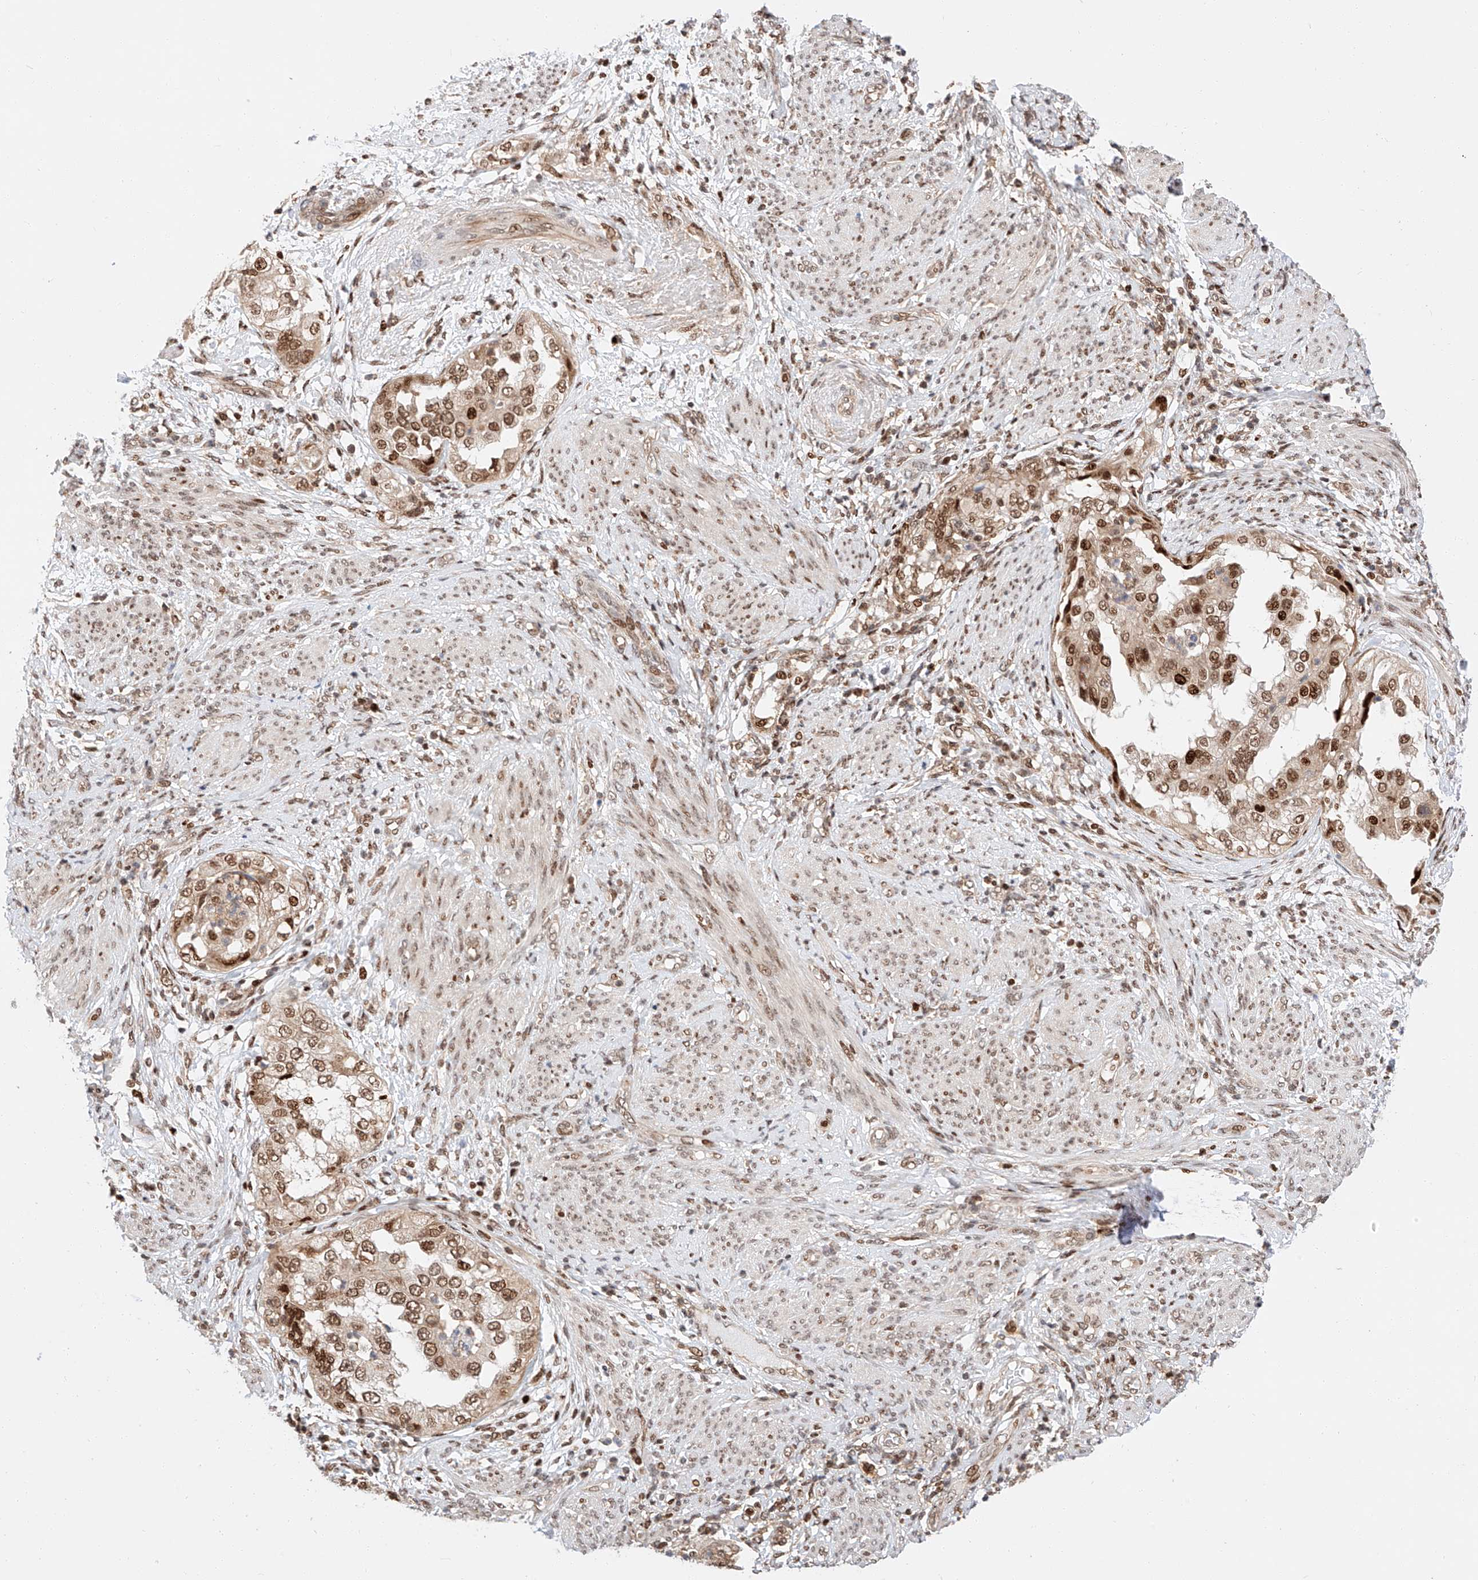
{"staining": {"intensity": "strong", "quantity": ">75%", "location": "nuclear"}, "tissue": "endometrial cancer", "cell_type": "Tumor cells", "image_type": "cancer", "snomed": [{"axis": "morphology", "description": "Adenocarcinoma, NOS"}, {"axis": "topography", "description": "Endometrium"}], "caption": "Human endometrial cancer stained with a protein marker demonstrates strong staining in tumor cells.", "gene": "HDAC9", "patient": {"sex": "female", "age": 85}}